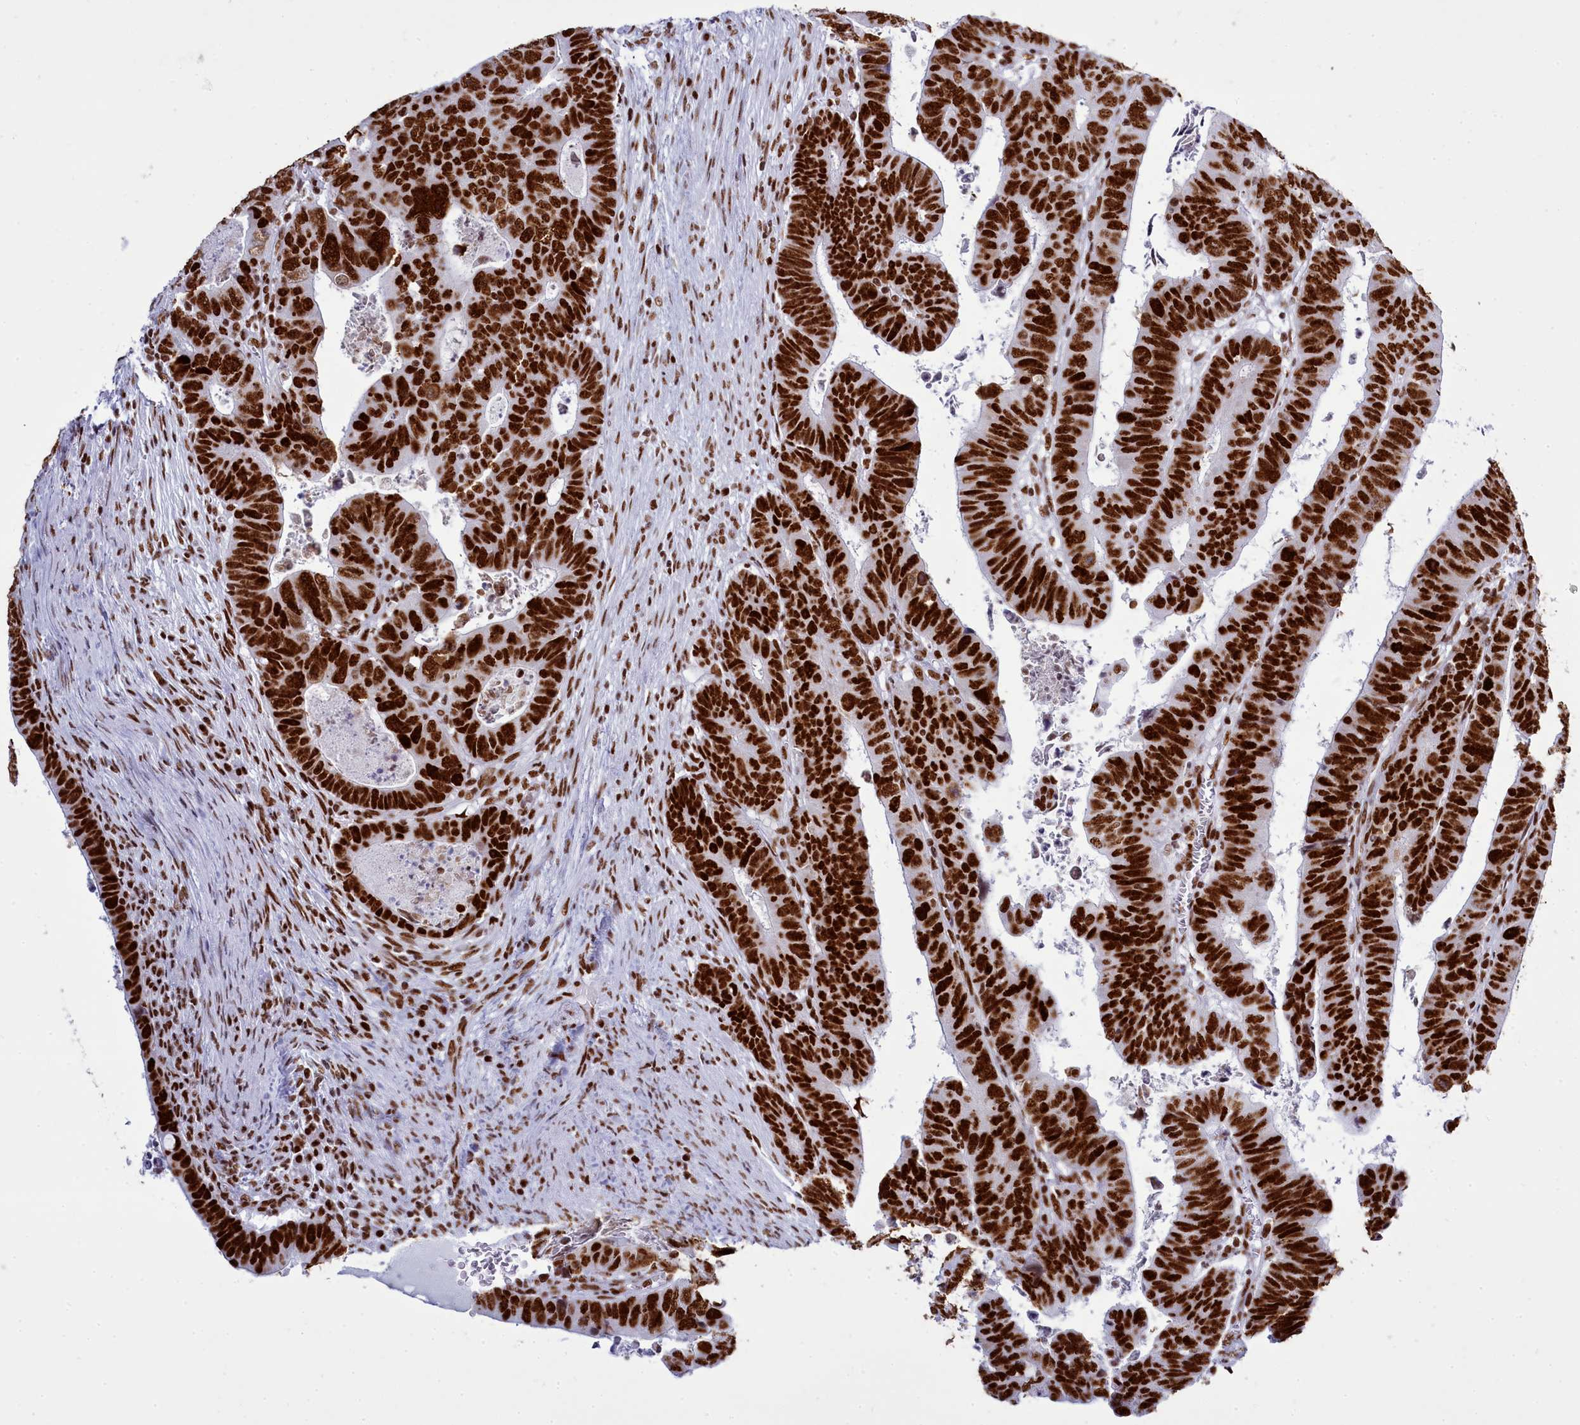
{"staining": {"intensity": "strong", "quantity": ">75%", "location": "nuclear"}, "tissue": "colorectal cancer", "cell_type": "Tumor cells", "image_type": "cancer", "snomed": [{"axis": "morphology", "description": "Normal tissue, NOS"}, {"axis": "morphology", "description": "Adenocarcinoma, NOS"}, {"axis": "topography", "description": "Rectum"}], "caption": "A brown stain labels strong nuclear positivity of a protein in adenocarcinoma (colorectal) tumor cells. (Stains: DAB in brown, nuclei in blue, Microscopy: brightfield microscopy at high magnification).", "gene": "RALY", "patient": {"sex": "female", "age": 65}}